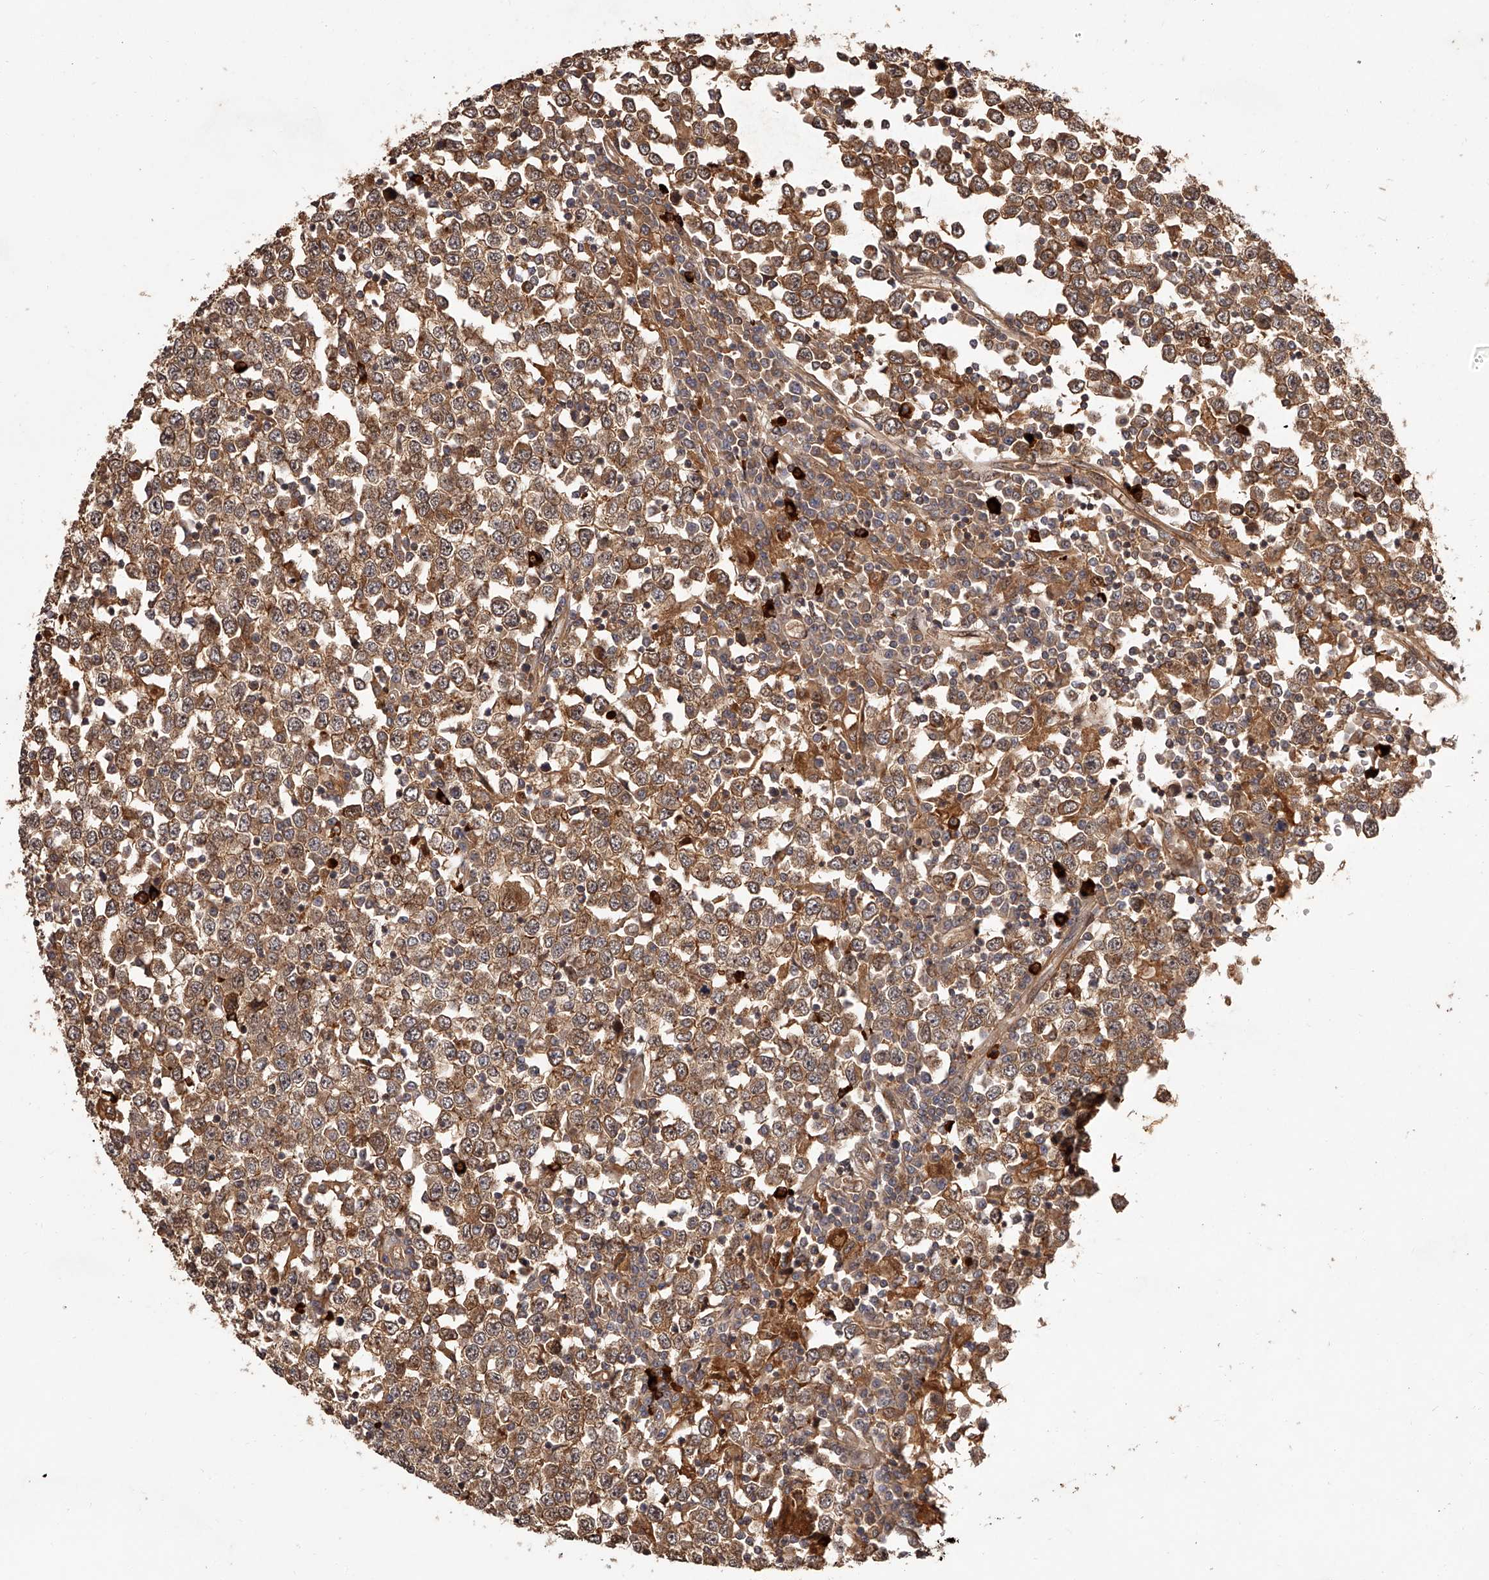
{"staining": {"intensity": "moderate", "quantity": ">75%", "location": "cytoplasmic/membranous"}, "tissue": "testis cancer", "cell_type": "Tumor cells", "image_type": "cancer", "snomed": [{"axis": "morphology", "description": "Seminoma, NOS"}, {"axis": "topography", "description": "Testis"}], "caption": "Immunohistochemical staining of human testis cancer demonstrates medium levels of moderate cytoplasmic/membranous positivity in about >75% of tumor cells. (IHC, brightfield microscopy, high magnification).", "gene": "CRYZL1", "patient": {"sex": "male", "age": 65}}